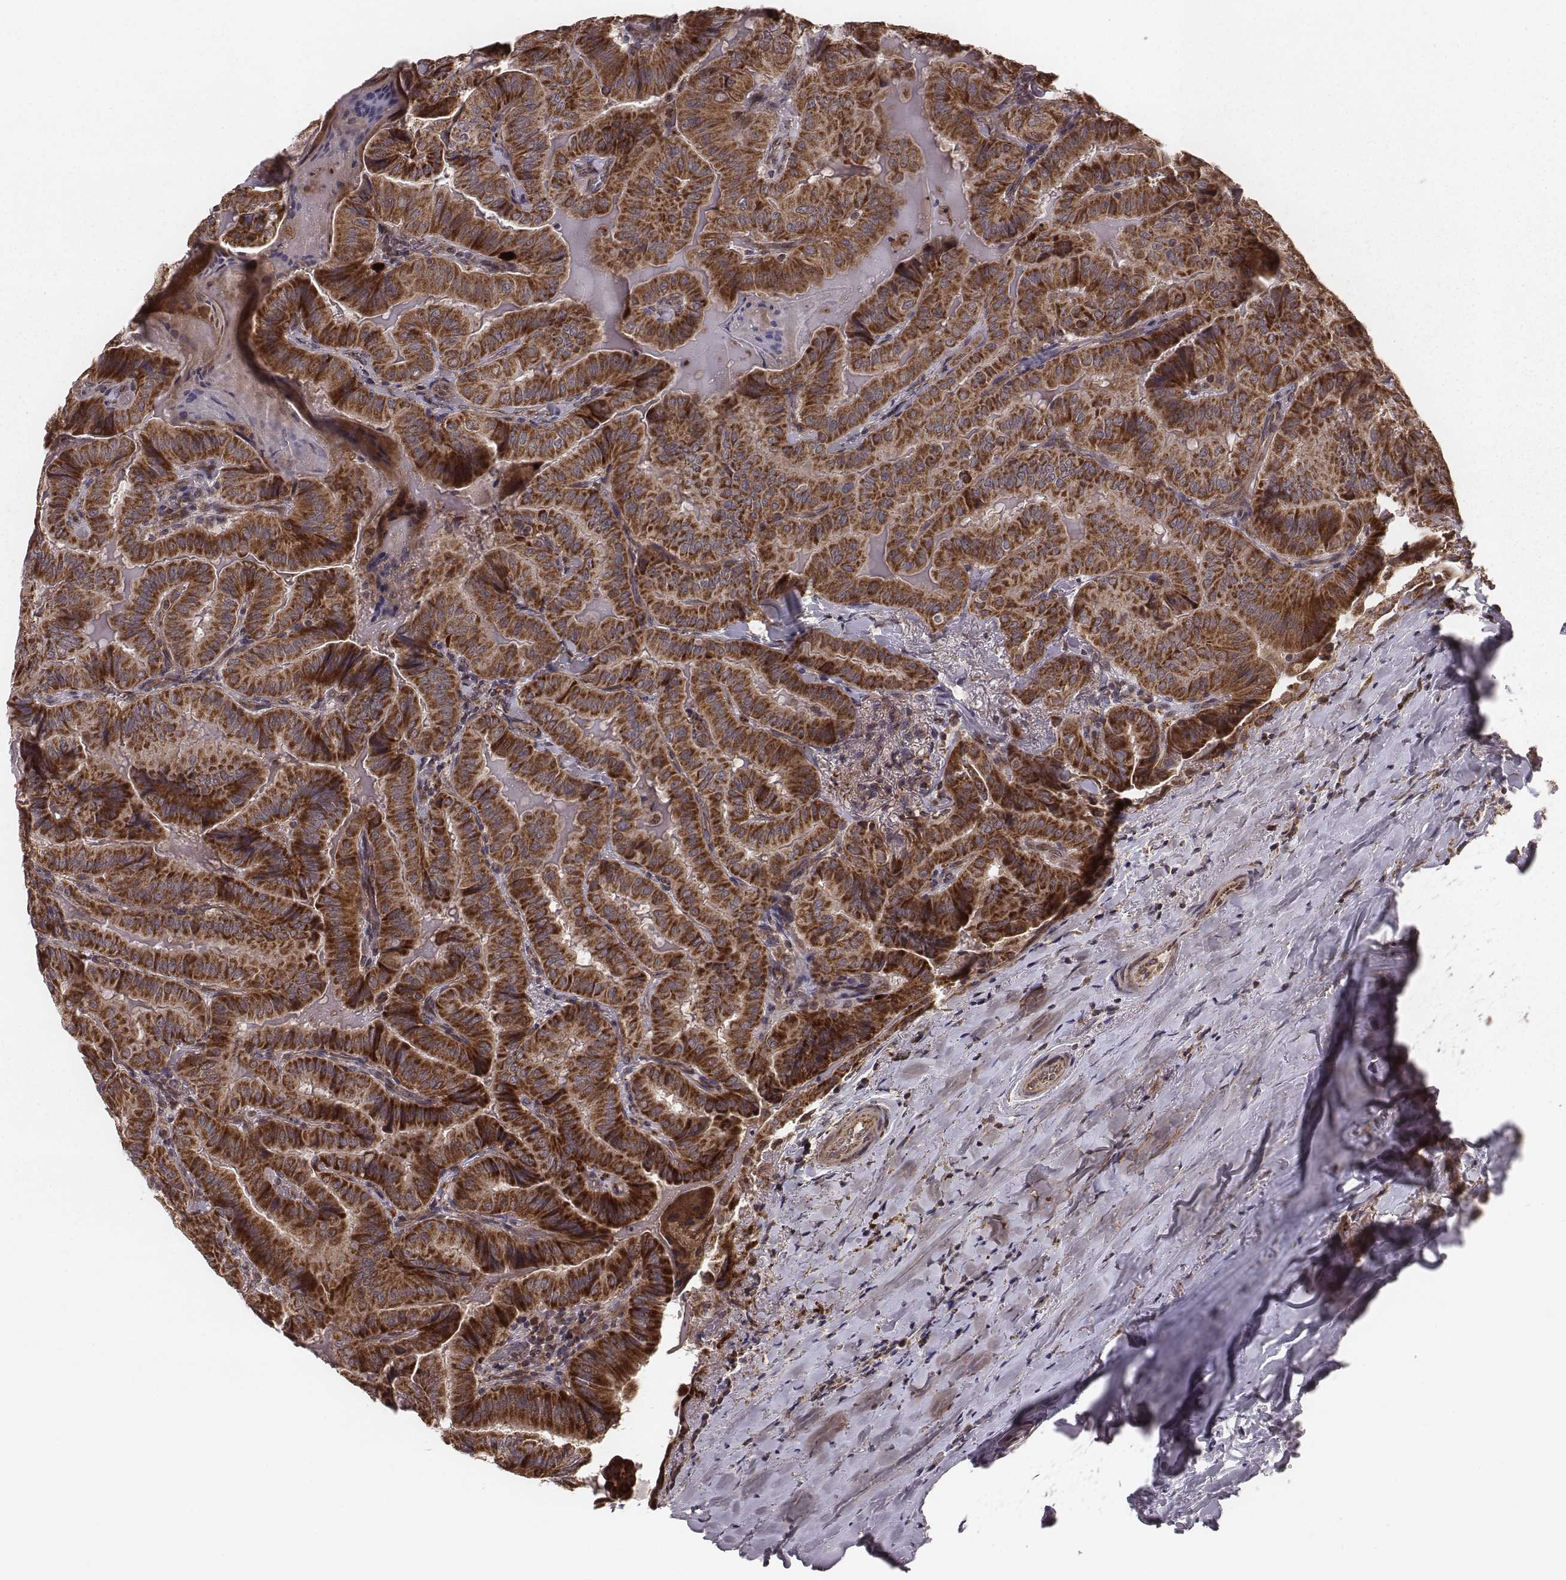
{"staining": {"intensity": "strong", "quantity": ">75%", "location": "cytoplasmic/membranous"}, "tissue": "thyroid cancer", "cell_type": "Tumor cells", "image_type": "cancer", "snomed": [{"axis": "morphology", "description": "Papillary adenocarcinoma, NOS"}, {"axis": "topography", "description": "Thyroid gland"}], "caption": "Immunohistochemical staining of human thyroid cancer displays high levels of strong cytoplasmic/membranous protein staining in approximately >75% of tumor cells.", "gene": "ZDHHC21", "patient": {"sex": "female", "age": 68}}